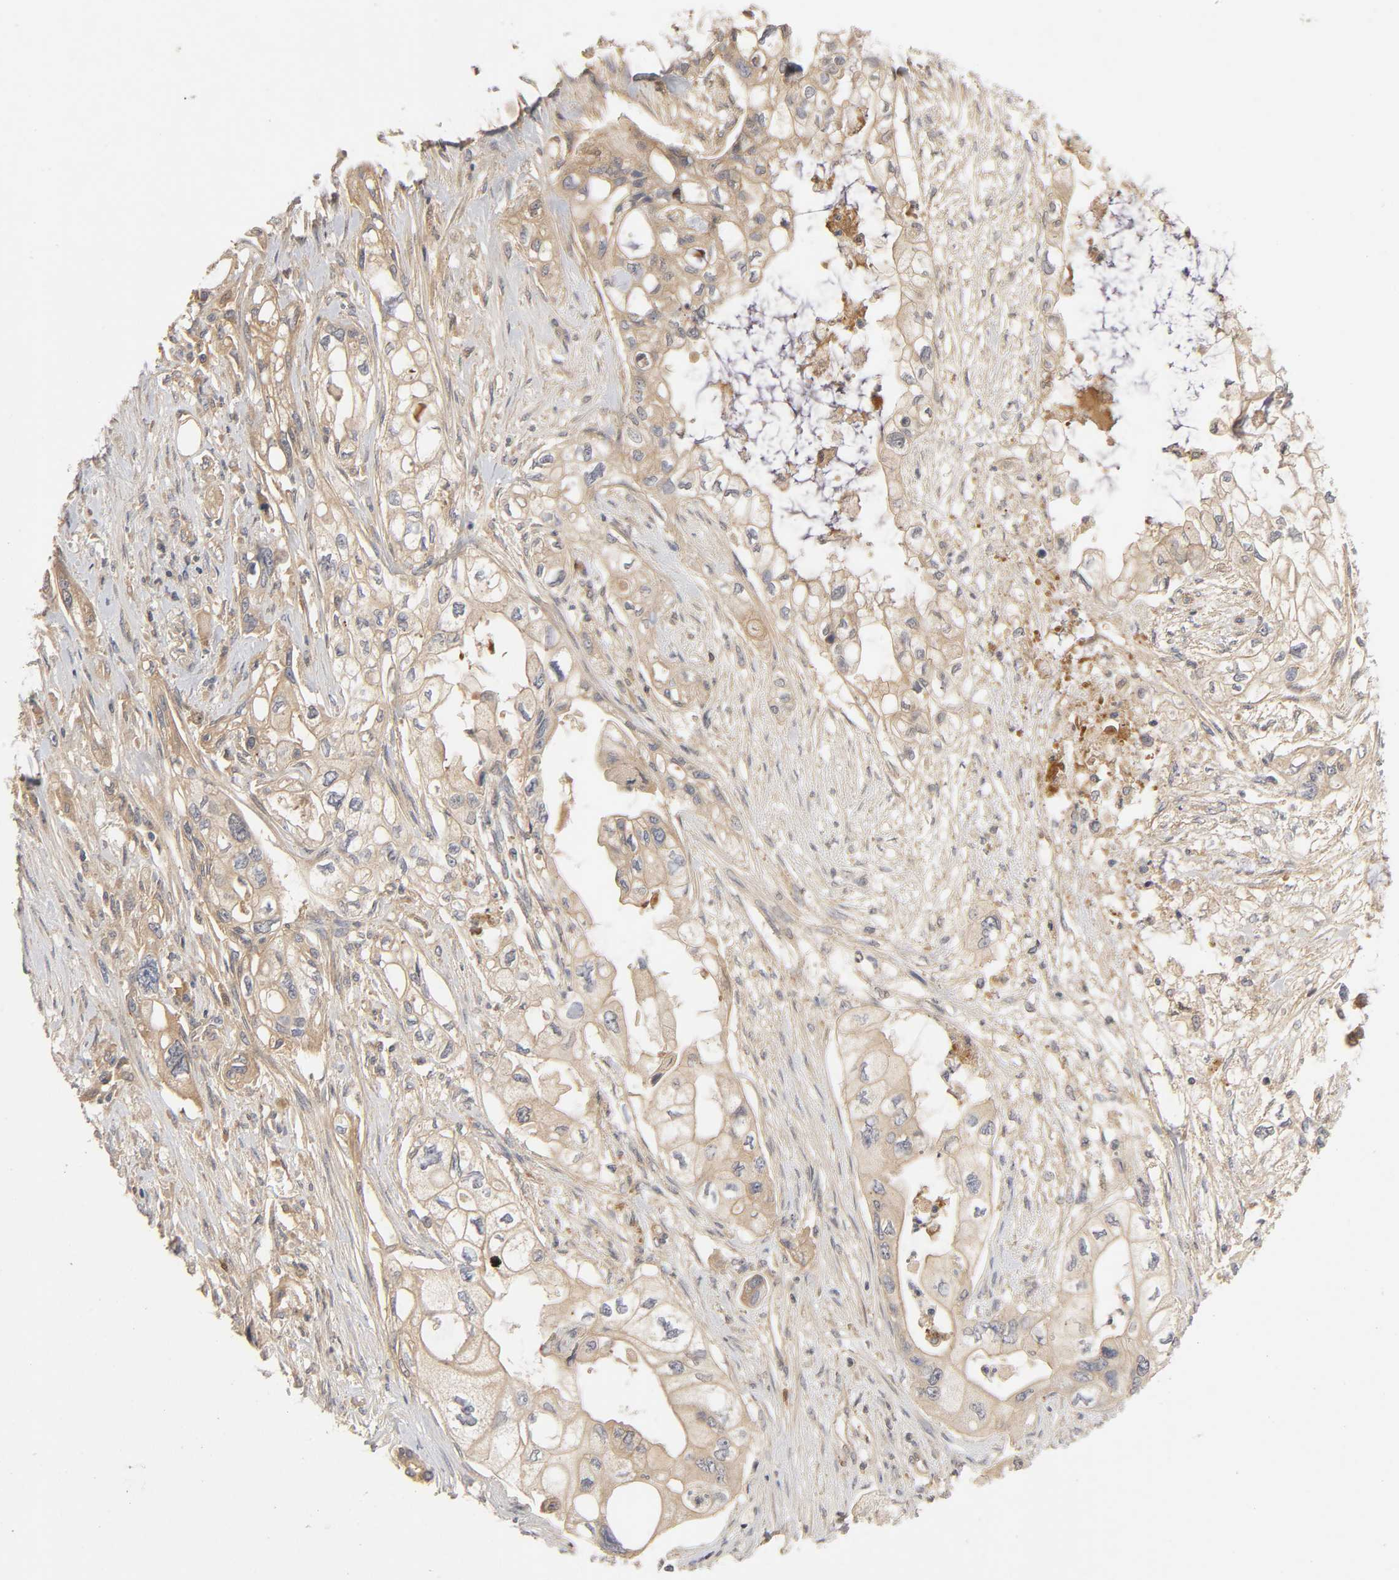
{"staining": {"intensity": "moderate", "quantity": ">75%", "location": "cytoplasmic/membranous"}, "tissue": "pancreatic cancer", "cell_type": "Tumor cells", "image_type": "cancer", "snomed": [{"axis": "morphology", "description": "Normal tissue, NOS"}, {"axis": "topography", "description": "Pancreas"}], "caption": "Human pancreatic cancer stained with a protein marker shows moderate staining in tumor cells.", "gene": "CPB2", "patient": {"sex": "male", "age": 42}}